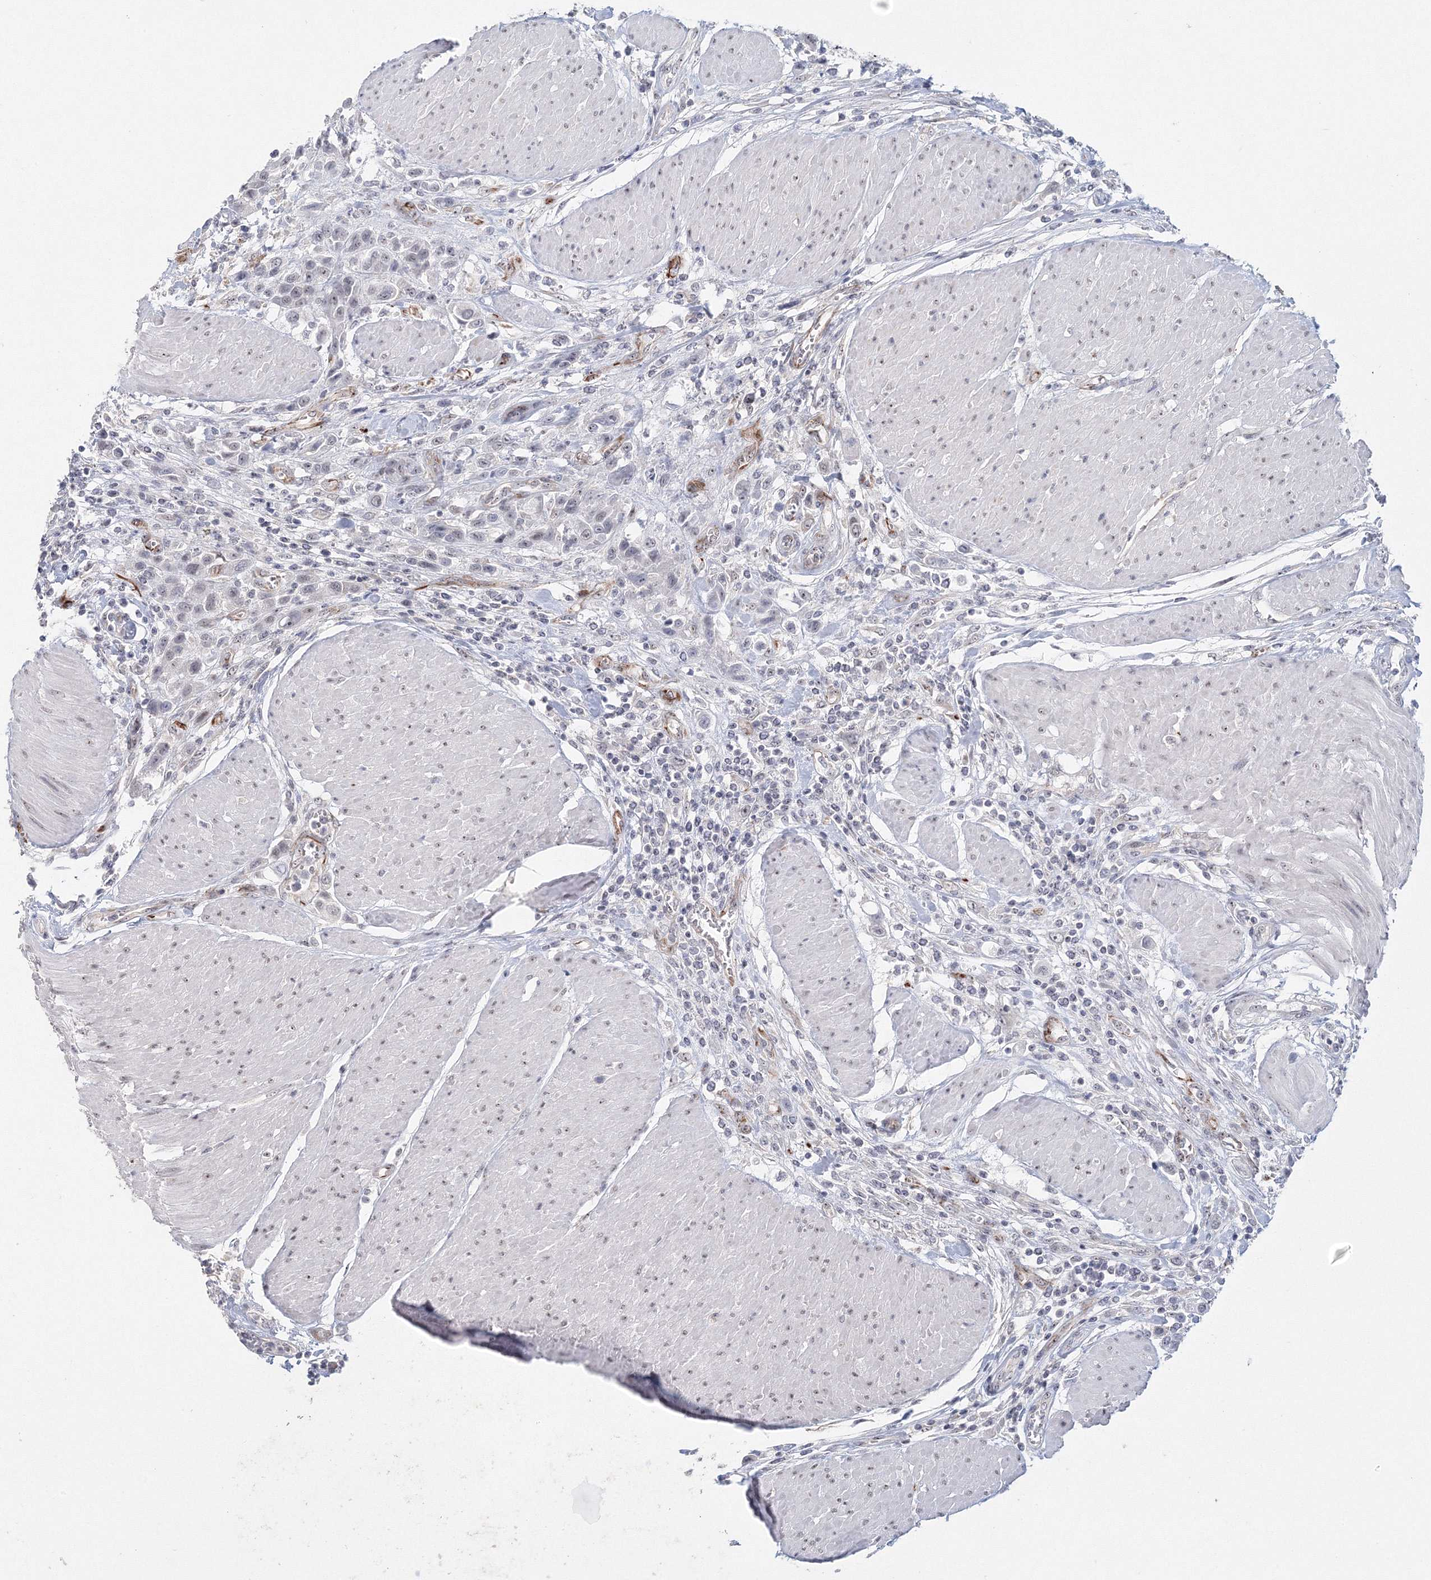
{"staining": {"intensity": "negative", "quantity": "none", "location": "none"}, "tissue": "urothelial cancer", "cell_type": "Tumor cells", "image_type": "cancer", "snomed": [{"axis": "morphology", "description": "Urothelial carcinoma, High grade"}, {"axis": "topography", "description": "Urinary bladder"}], "caption": "This is a photomicrograph of immunohistochemistry (IHC) staining of high-grade urothelial carcinoma, which shows no staining in tumor cells.", "gene": "SIRT7", "patient": {"sex": "male", "age": 50}}